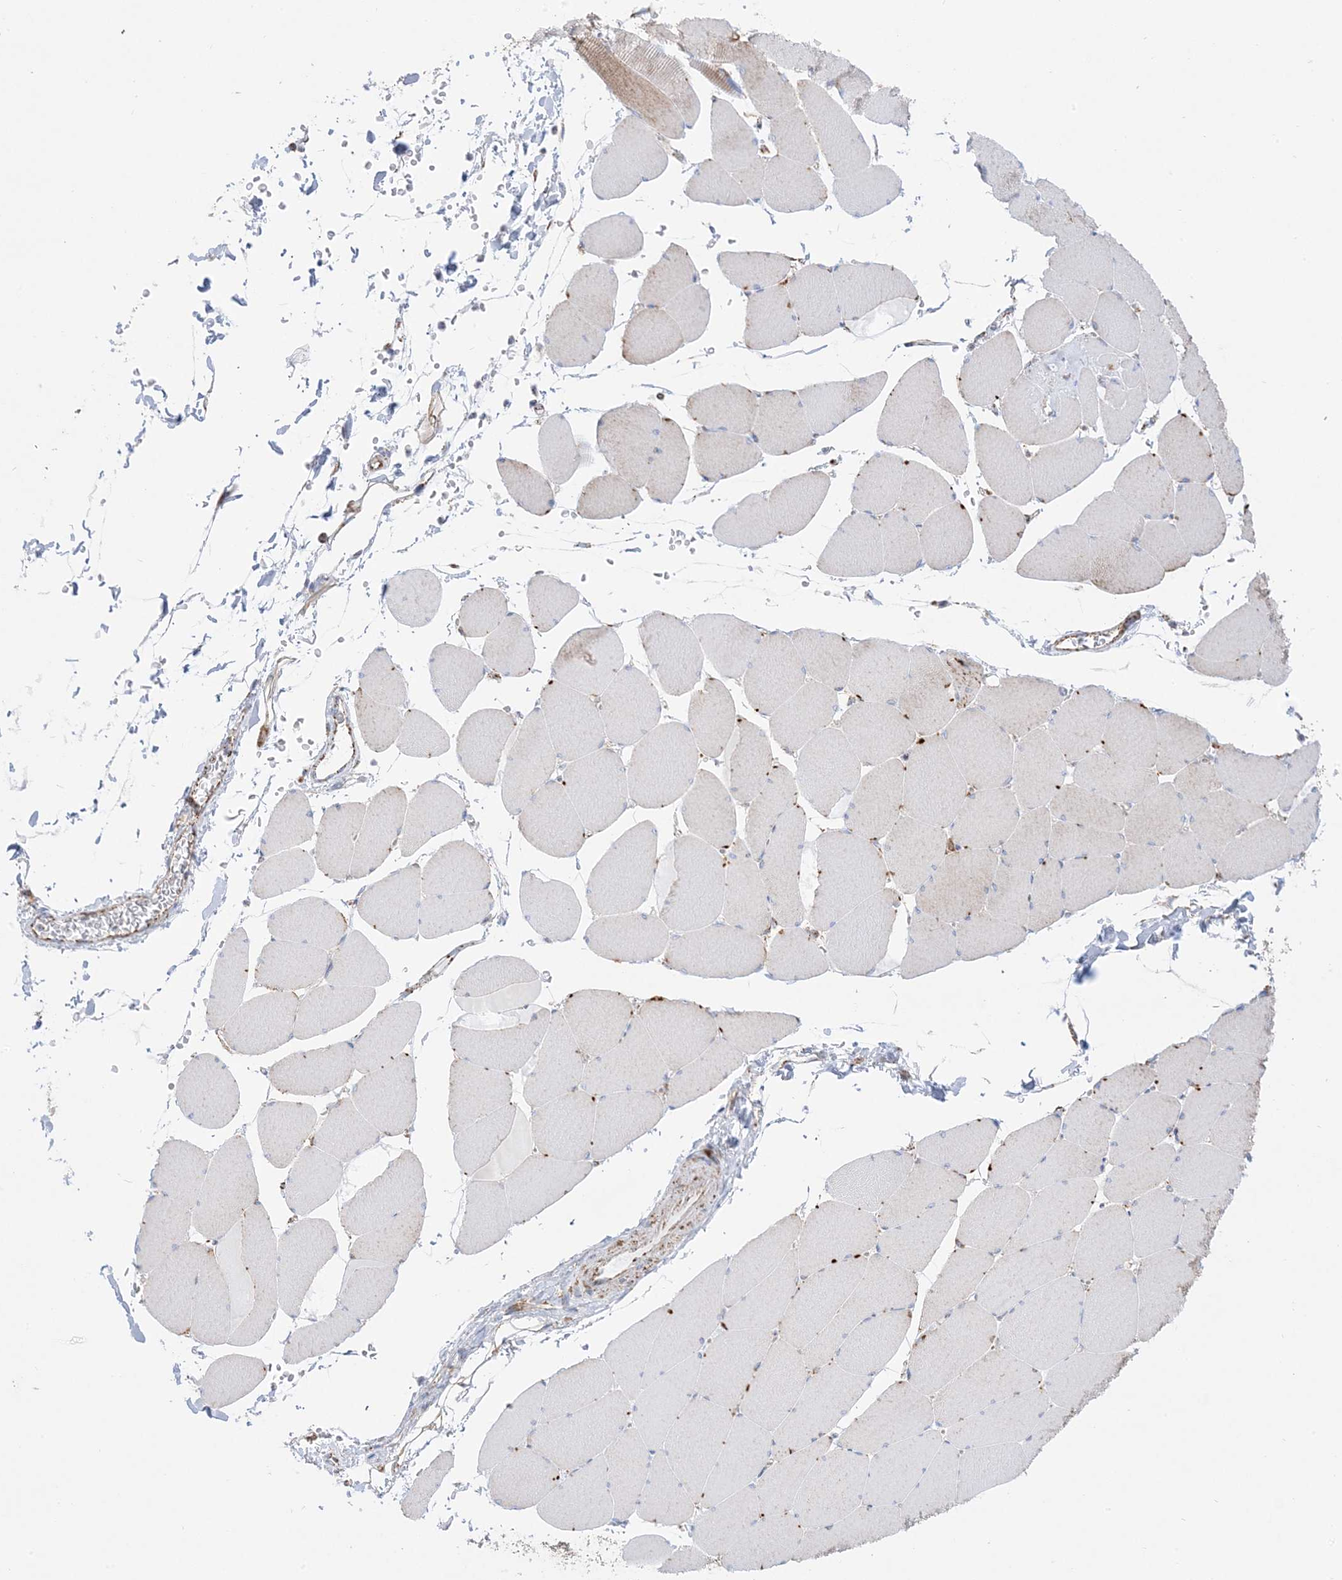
{"staining": {"intensity": "moderate", "quantity": "<25%", "location": "cytoplasmic/membranous"}, "tissue": "skeletal muscle", "cell_type": "Myocytes", "image_type": "normal", "snomed": [{"axis": "morphology", "description": "Normal tissue, NOS"}, {"axis": "topography", "description": "Skeletal muscle"}, {"axis": "topography", "description": "Head-Neck"}], "caption": "Moderate cytoplasmic/membranous protein positivity is seen in about <25% of myocytes in skeletal muscle.", "gene": "MRPS36", "patient": {"sex": "male", "age": 66}}